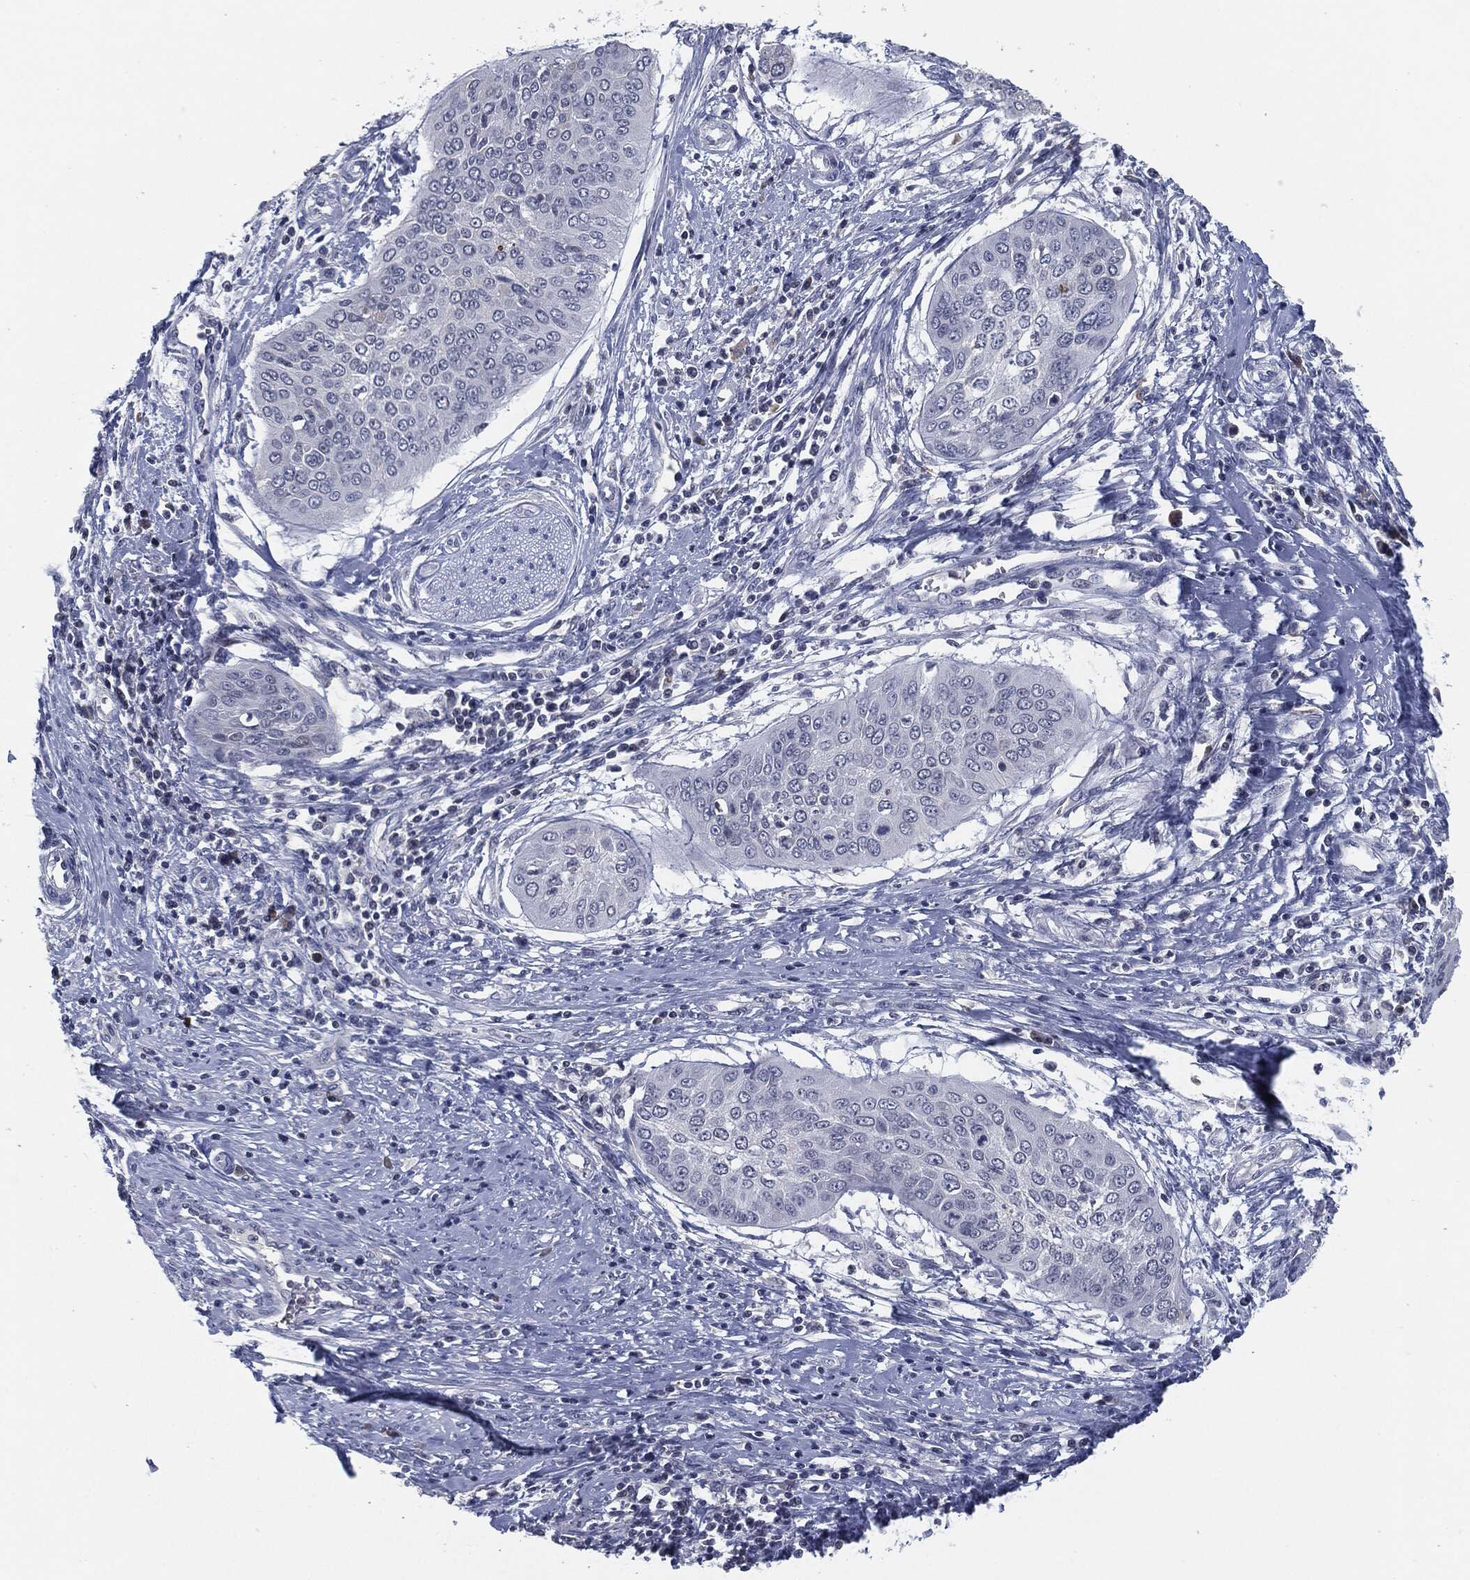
{"staining": {"intensity": "negative", "quantity": "none", "location": "none"}, "tissue": "cervical cancer", "cell_type": "Tumor cells", "image_type": "cancer", "snomed": [{"axis": "morphology", "description": "Normal tissue, NOS"}, {"axis": "morphology", "description": "Squamous cell carcinoma, NOS"}, {"axis": "topography", "description": "Cervix"}], "caption": "This is an IHC photomicrograph of human cervical squamous cell carcinoma. There is no staining in tumor cells.", "gene": "PROM1", "patient": {"sex": "female", "age": 39}}